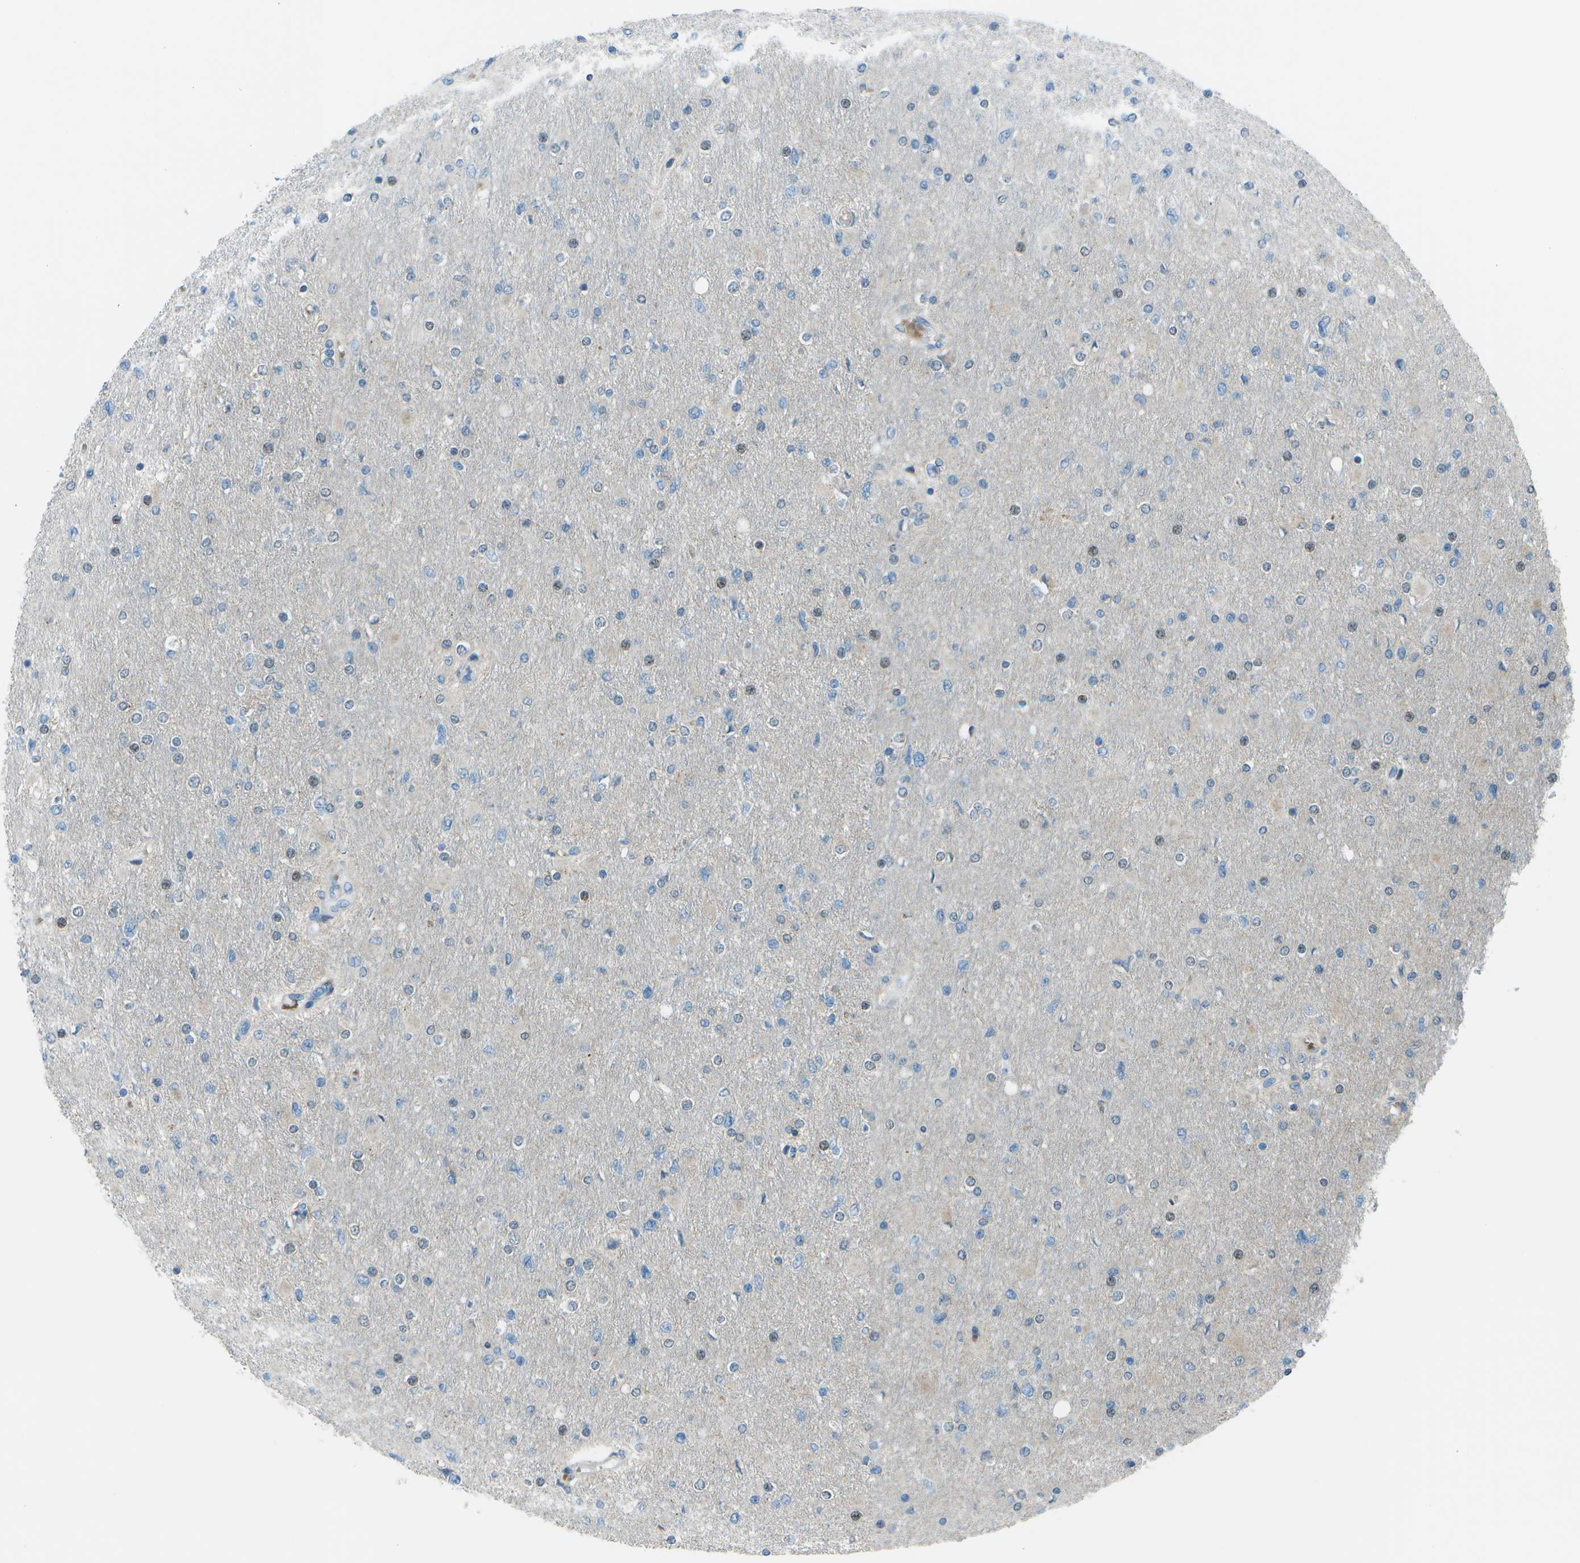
{"staining": {"intensity": "negative", "quantity": "none", "location": "none"}, "tissue": "glioma", "cell_type": "Tumor cells", "image_type": "cancer", "snomed": [{"axis": "morphology", "description": "Glioma, malignant, High grade"}, {"axis": "topography", "description": "Cerebral cortex"}], "caption": "Glioma was stained to show a protein in brown. There is no significant expression in tumor cells.", "gene": "FGF1", "patient": {"sex": "female", "age": 36}}